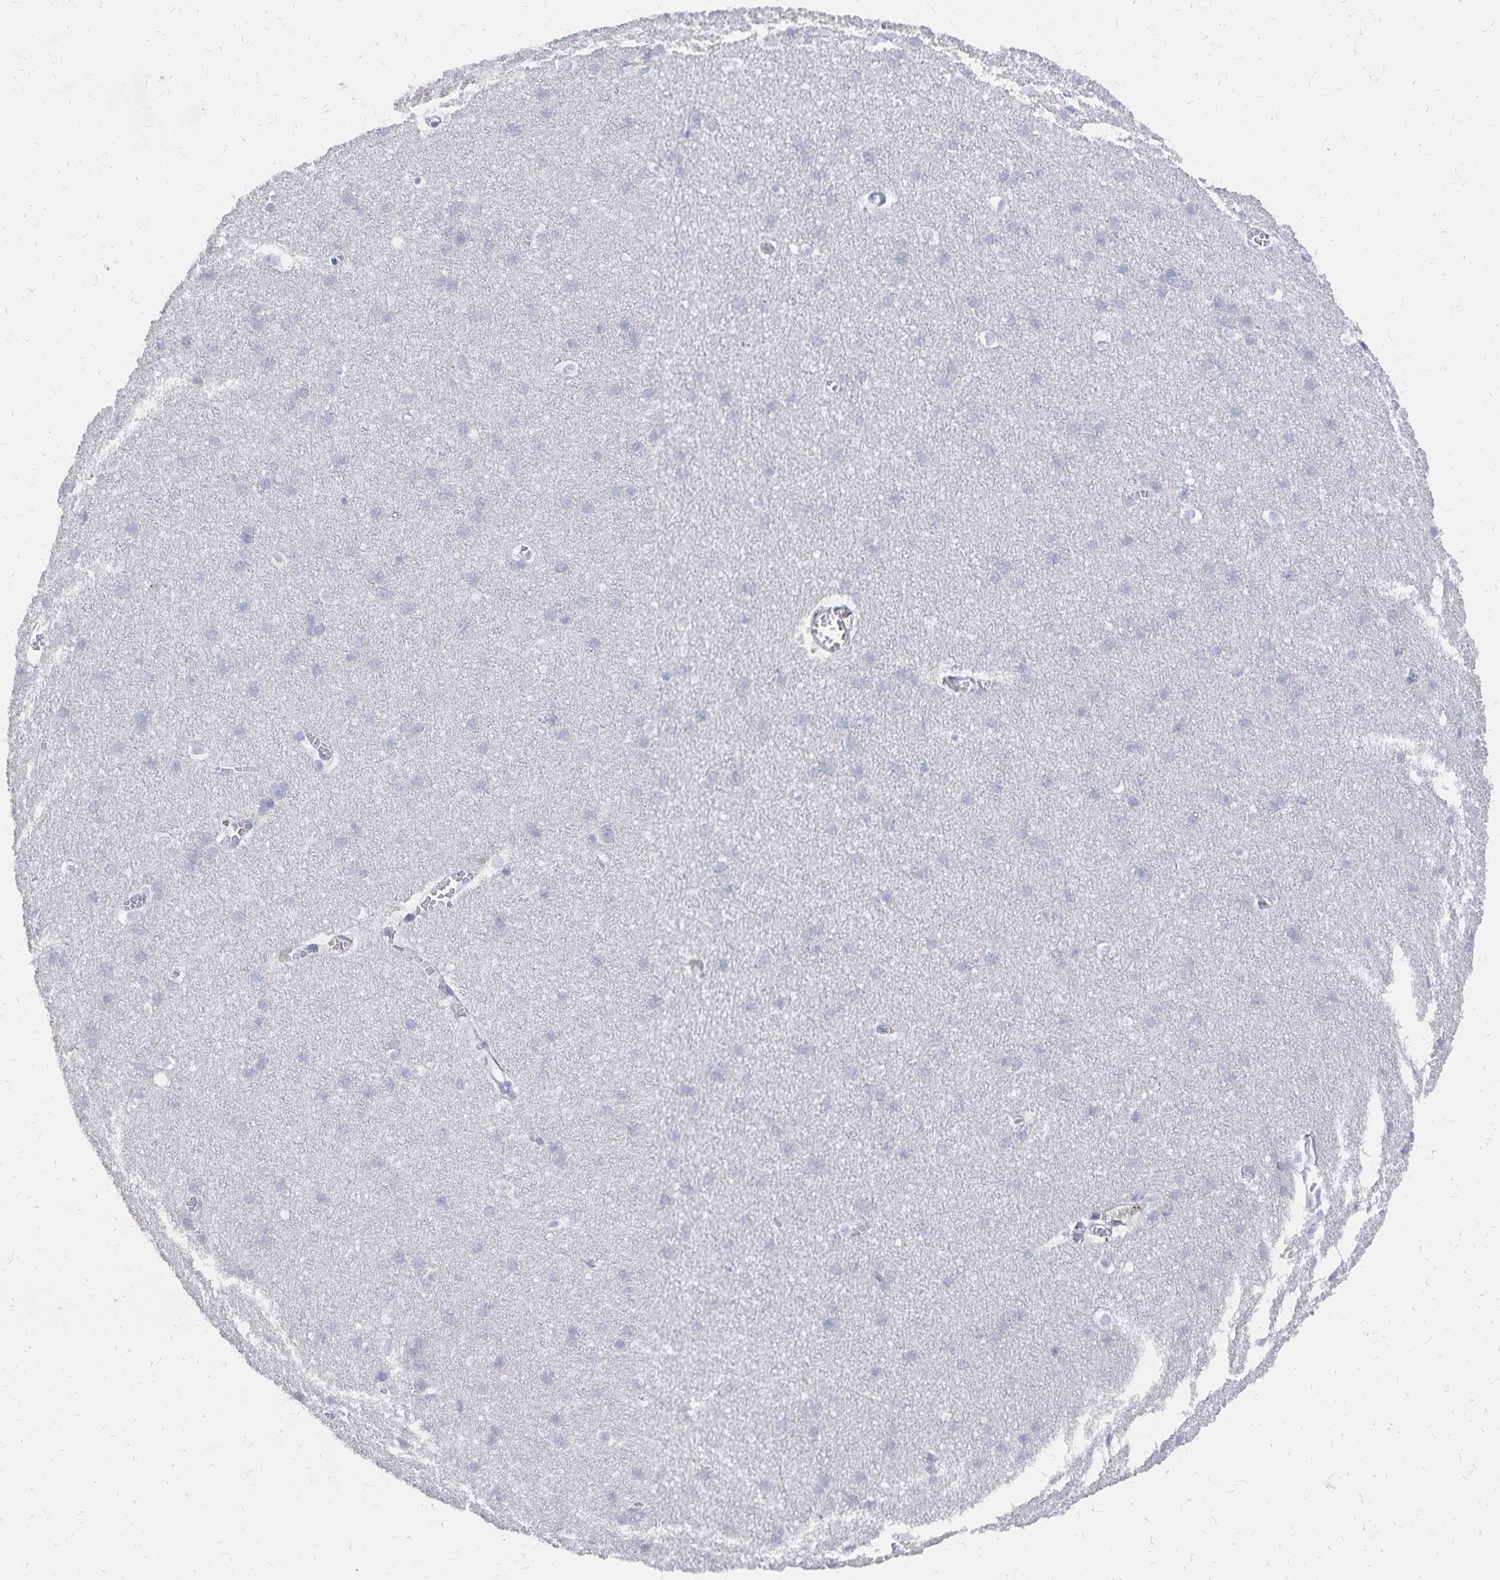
{"staining": {"intensity": "negative", "quantity": "none", "location": "none"}, "tissue": "cerebral cortex", "cell_type": "Endothelial cells", "image_type": "normal", "snomed": [{"axis": "morphology", "description": "Normal tissue, NOS"}, {"axis": "topography", "description": "Cerebral cortex"}], "caption": "An image of human cerebral cortex is negative for staining in endothelial cells.", "gene": "KISS1", "patient": {"sex": "male", "age": 37}}